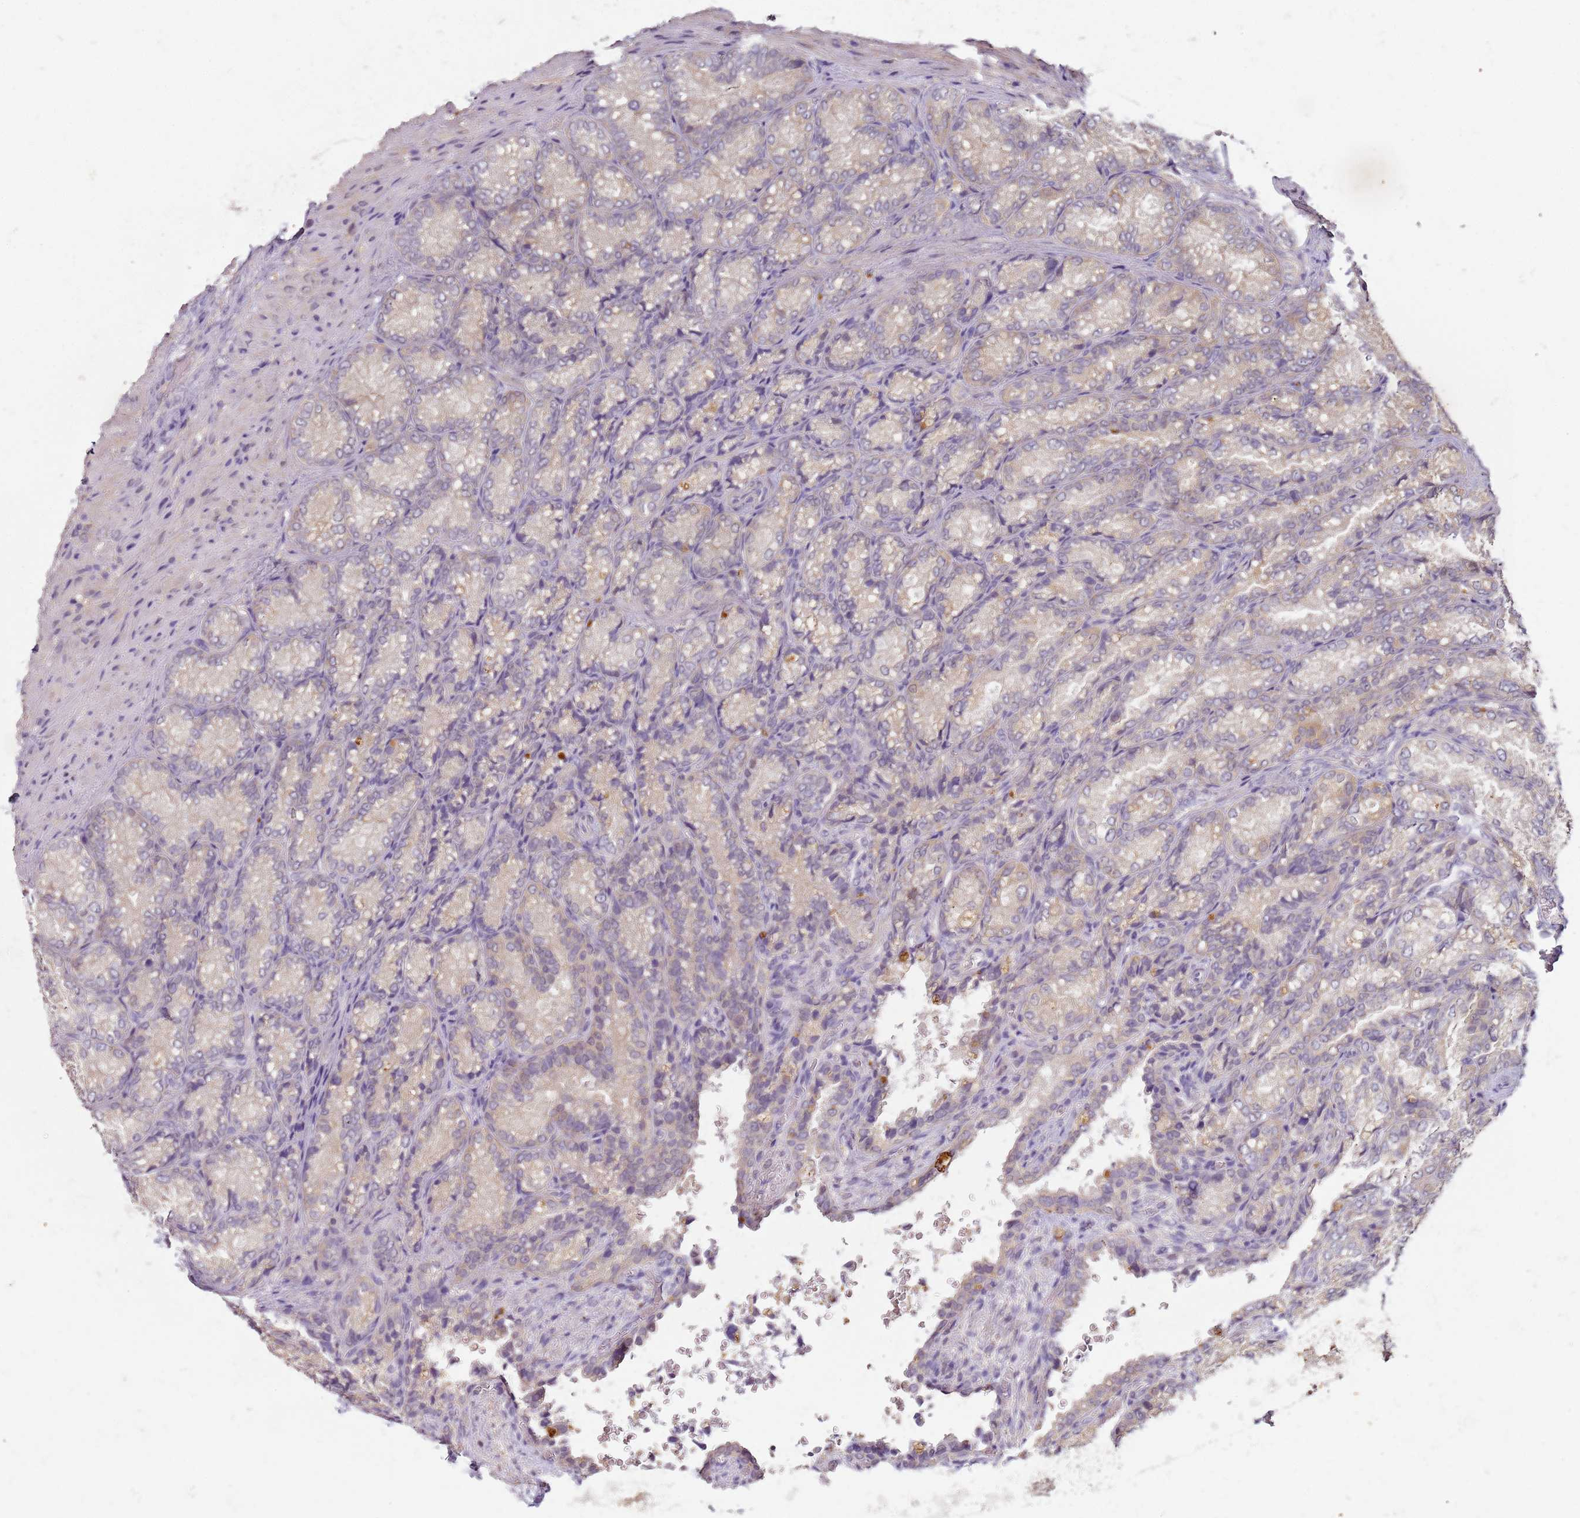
{"staining": {"intensity": "weak", "quantity": "25%-75%", "location": "cytoplasmic/membranous"}, "tissue": "seminal vesicle", "cell_type": "Glandular cells", "image_type": "normal", "snomed": [{"axis": "morphology", "description": "Normal tissue, NOS"}, {"axis": "topography", "description": "Seminal veicle"}], "caption": "DAB immunohistochemical staining of unremarkable seminal vesicle exhibits weak cytoplasmic/membranous protein staining in approximately 25%-75% of glandular cells.", "gene": "MDH1", "patient": {"sex": "male", "age": 58}}